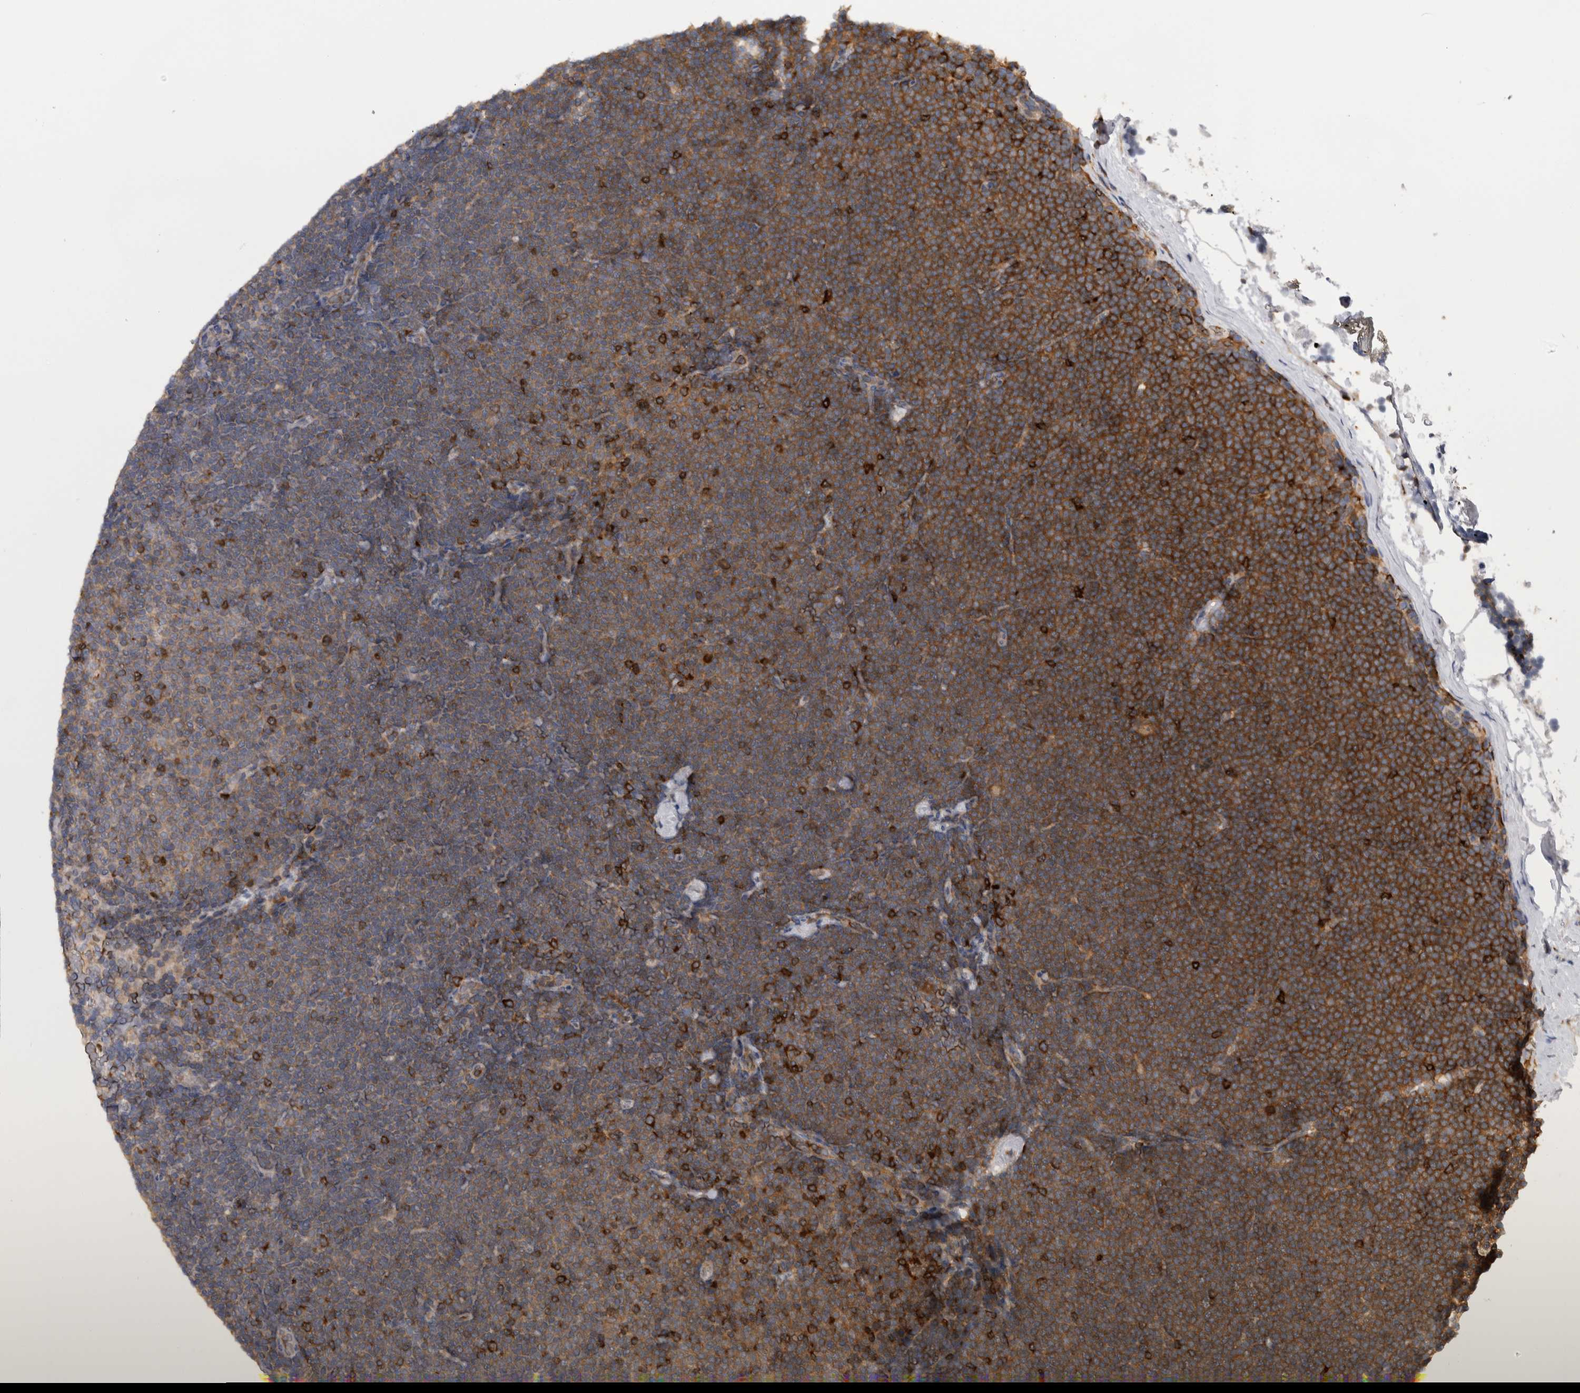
{"staining": {"intensity": "moderate", "quantity": "25%-75%", "location": "cytoplasmic/membranous"}, "tissue": "lymphoma", "cell_type": "Tumor cells", "image_type": "cancer", "snomed": [{"axis": "morphology", "description": "Malignant lymphoma, non-Hodgkin's type, Low grade"}, {"axis": "topography", "description": "Lymph node"}], "caption": "DAB immunohistochemical staining of low-grade malignant lymphoma, non-Hodgkin's type shows moderate cytoplasmic/membranous protein staining in approximately 25%-75% of tumor cells.", "gene": "NFATC2", "patient": {"sex": "female", "age": 53}}